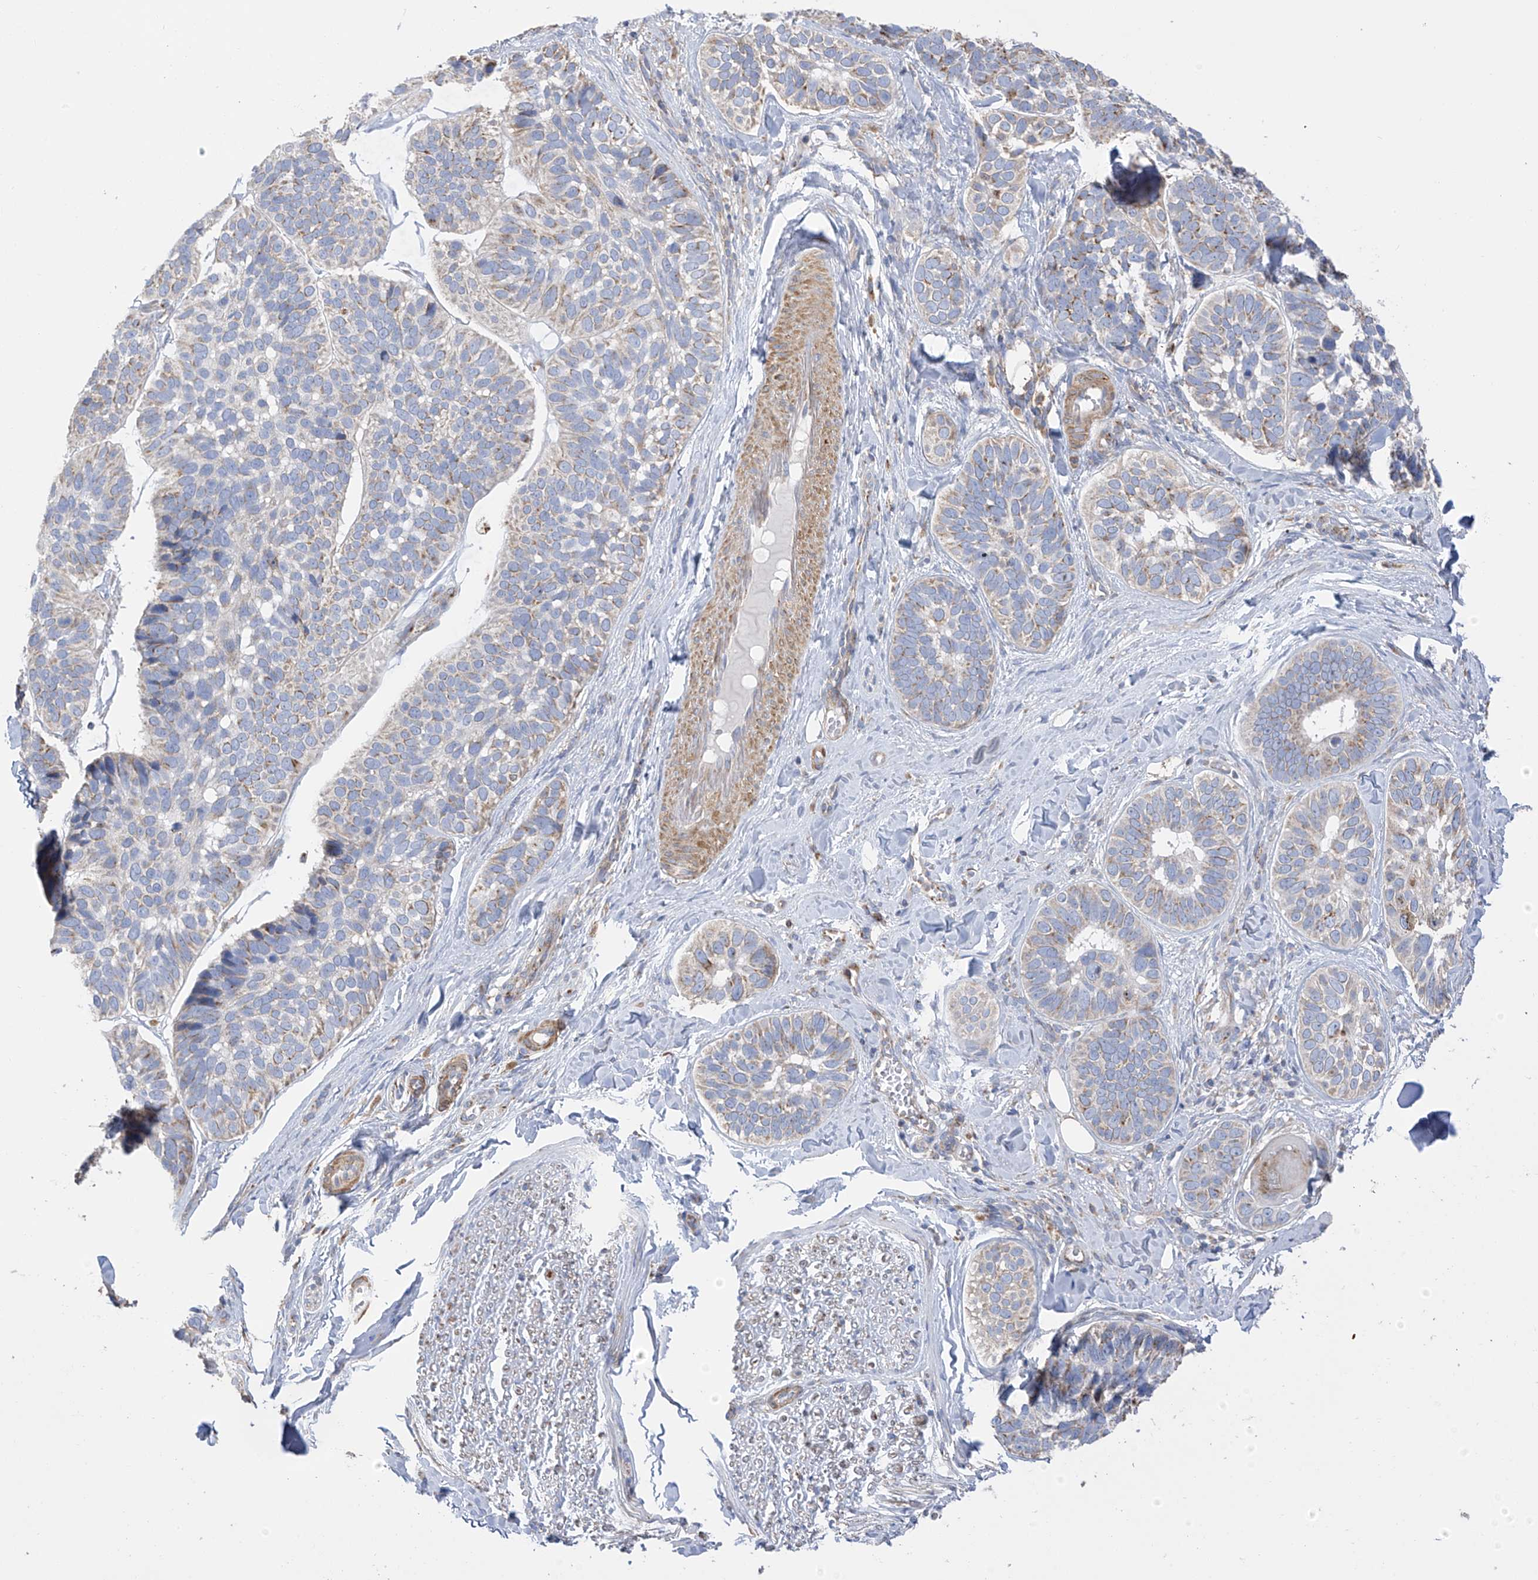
{"staining": {"intensity": "weak", "quantity": "25%-75%", "location": "cytoplasmic/membranous"}, "tissue": "skin cancer", "cell_type": "Tumor cells", "image_type": "cancer", "snomed": [{"axis": "morphology", "description": "Basal cell carcinoma"}, {"axis": "topography", "description": "Skin"}], "caption": "This micrograph displays immunohistochemistry staining of skin cancer (basal cell carcinoma), with low weak cytoplasmic/membranous staining in about 25%-75% of tumor cells.", "gene": "ITM2B", "patient": {"sex": "male", "age": 62}}